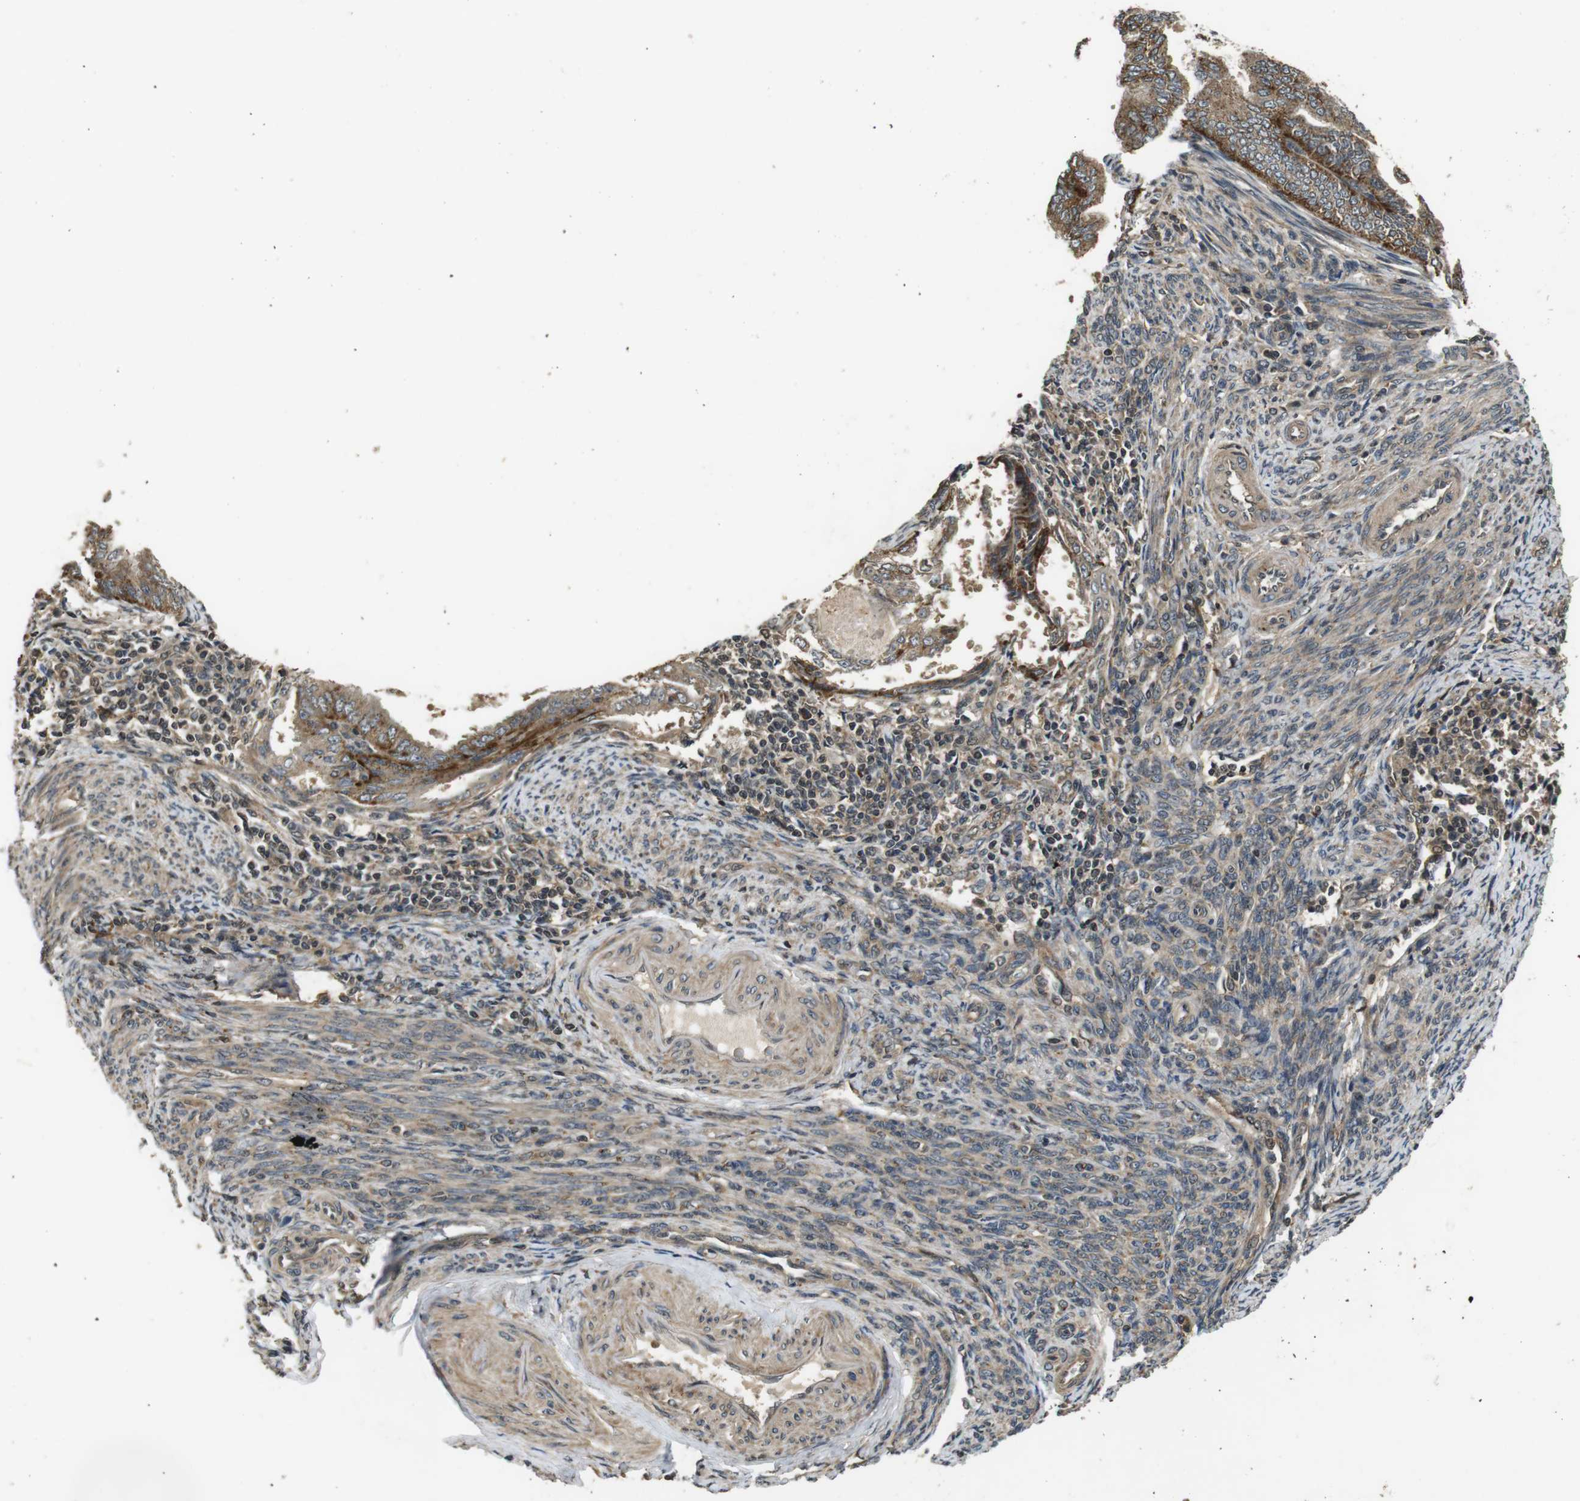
{"staining": {"intensity": "moderate", "quantity": ">75%", "location": "cytoplasmic/membranous"}, "tissue": "endometrial cancer", "cell_type": "Tumor cells", "image_type": "cancer", "snomed": [{"axis": "morphology", "description": "Adenocarcinoma, NOS"}, {"axis": "topography", "description": "Endometrium"}], "caption": "A brown stain highlights moderate cytoplasmic/membranous staining of a protein in human endometrial cancer (adenocarcinoma) tumor cells.", "gene": "FZD10", "patient": {"sex": "female", "age": 58}}